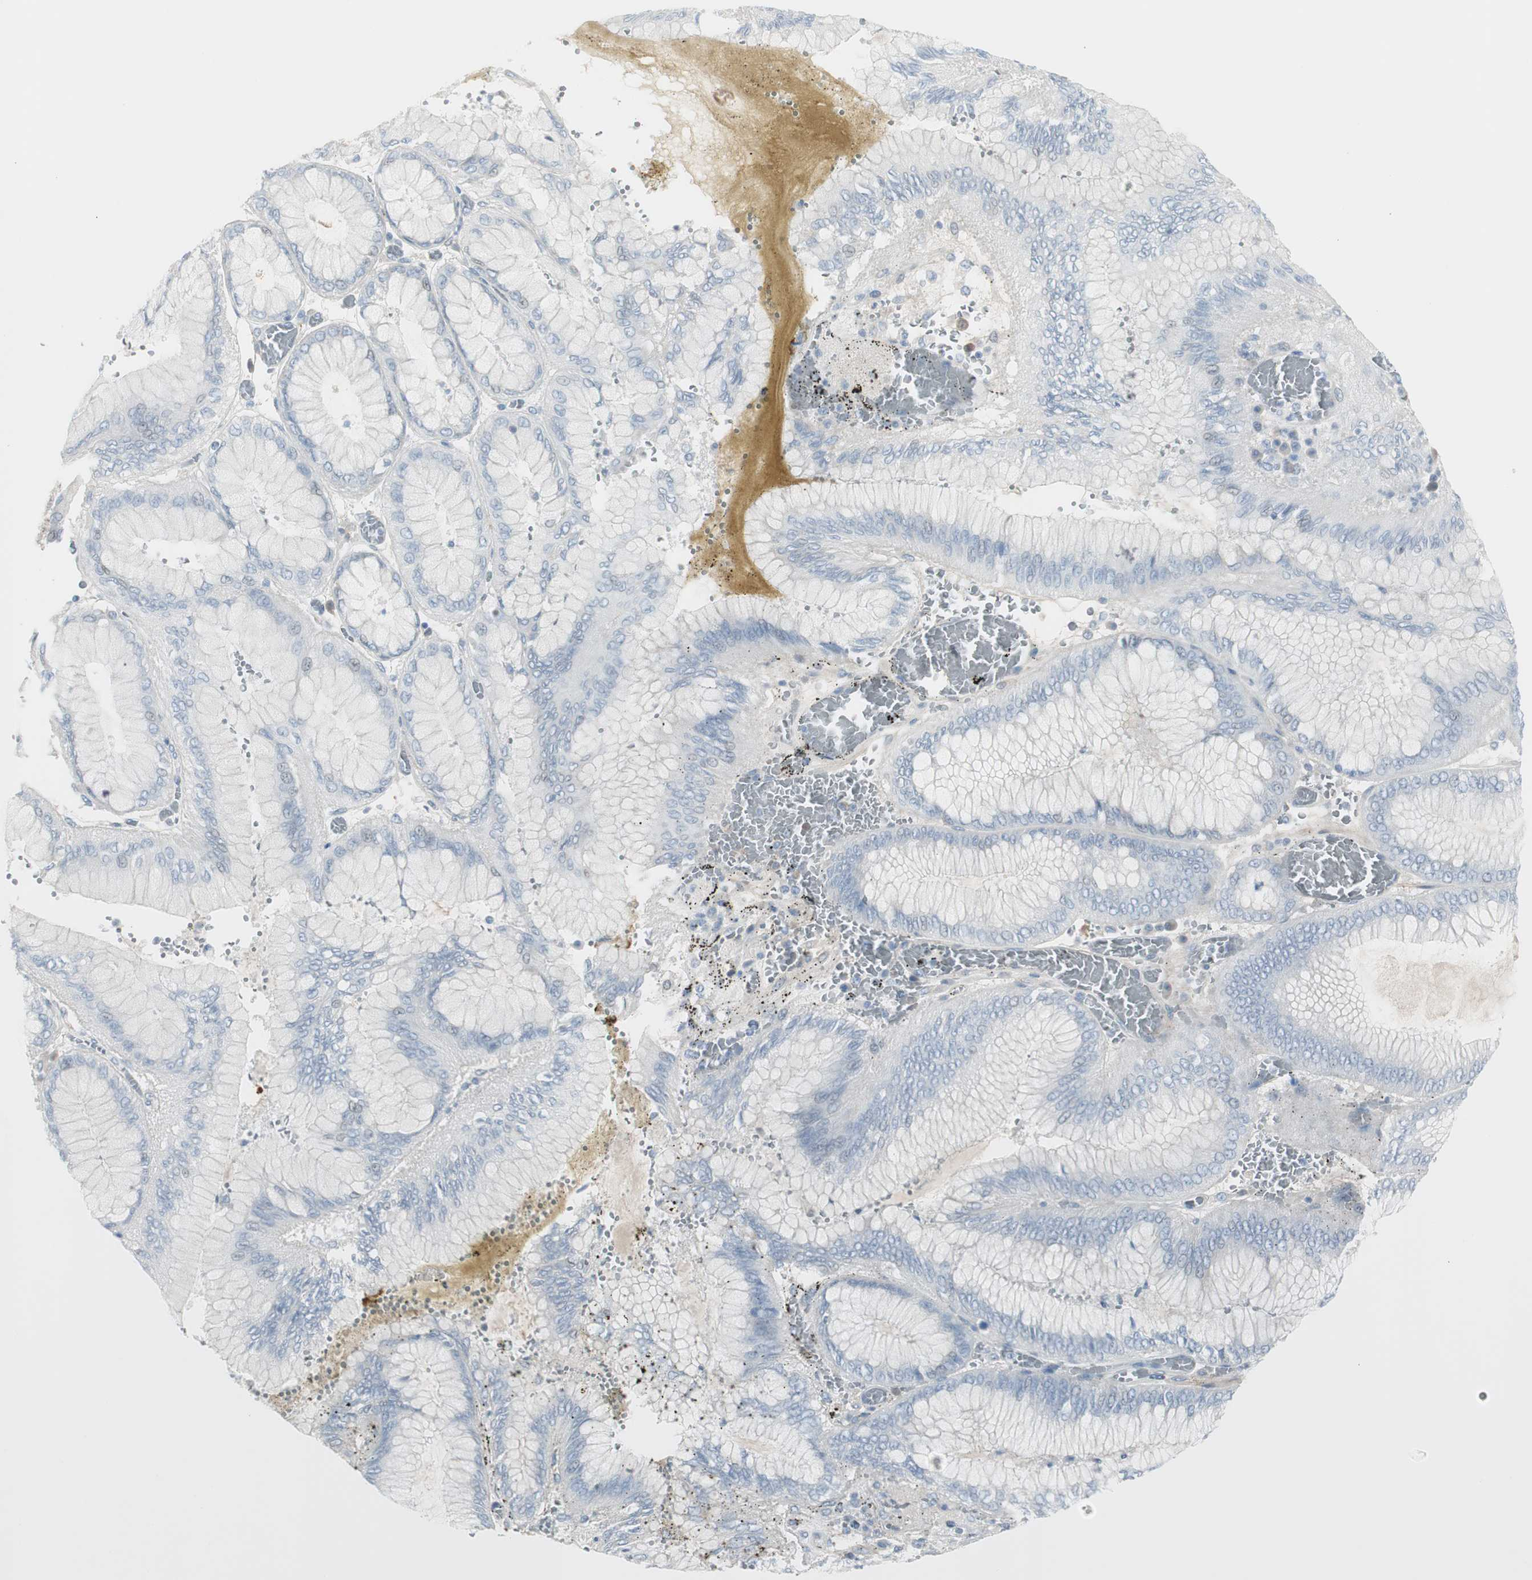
{"staining": {"intensity": "negative", "quantity": "none", "location": "none"}, "tissue": "stomach cancer", "cell_type": "Tumor cells", "image_type": "cancer", "snomed": [{"axis": "morphology", "description": "Normal tissue, NOS"}, {"axis": "morphology", "description": "Adenocarcinoma, NOS"}, {"axis": "topography", "description": "Stomach, upper"}, {"axis": "topography", "description": "Stomach"}], "caption": "IHC micrograph of neoplastic tissue: stomach adenocarcinoma stained with DAB demonstrates no significant protein staining in tumor cells. (Brightfield microscopy of DAB (3,3'-diaminobenzidine) immunohistochemistry at high magnification).", "gene": "CACNA2D1", "patient": {"sex": "male", "age": 76}}